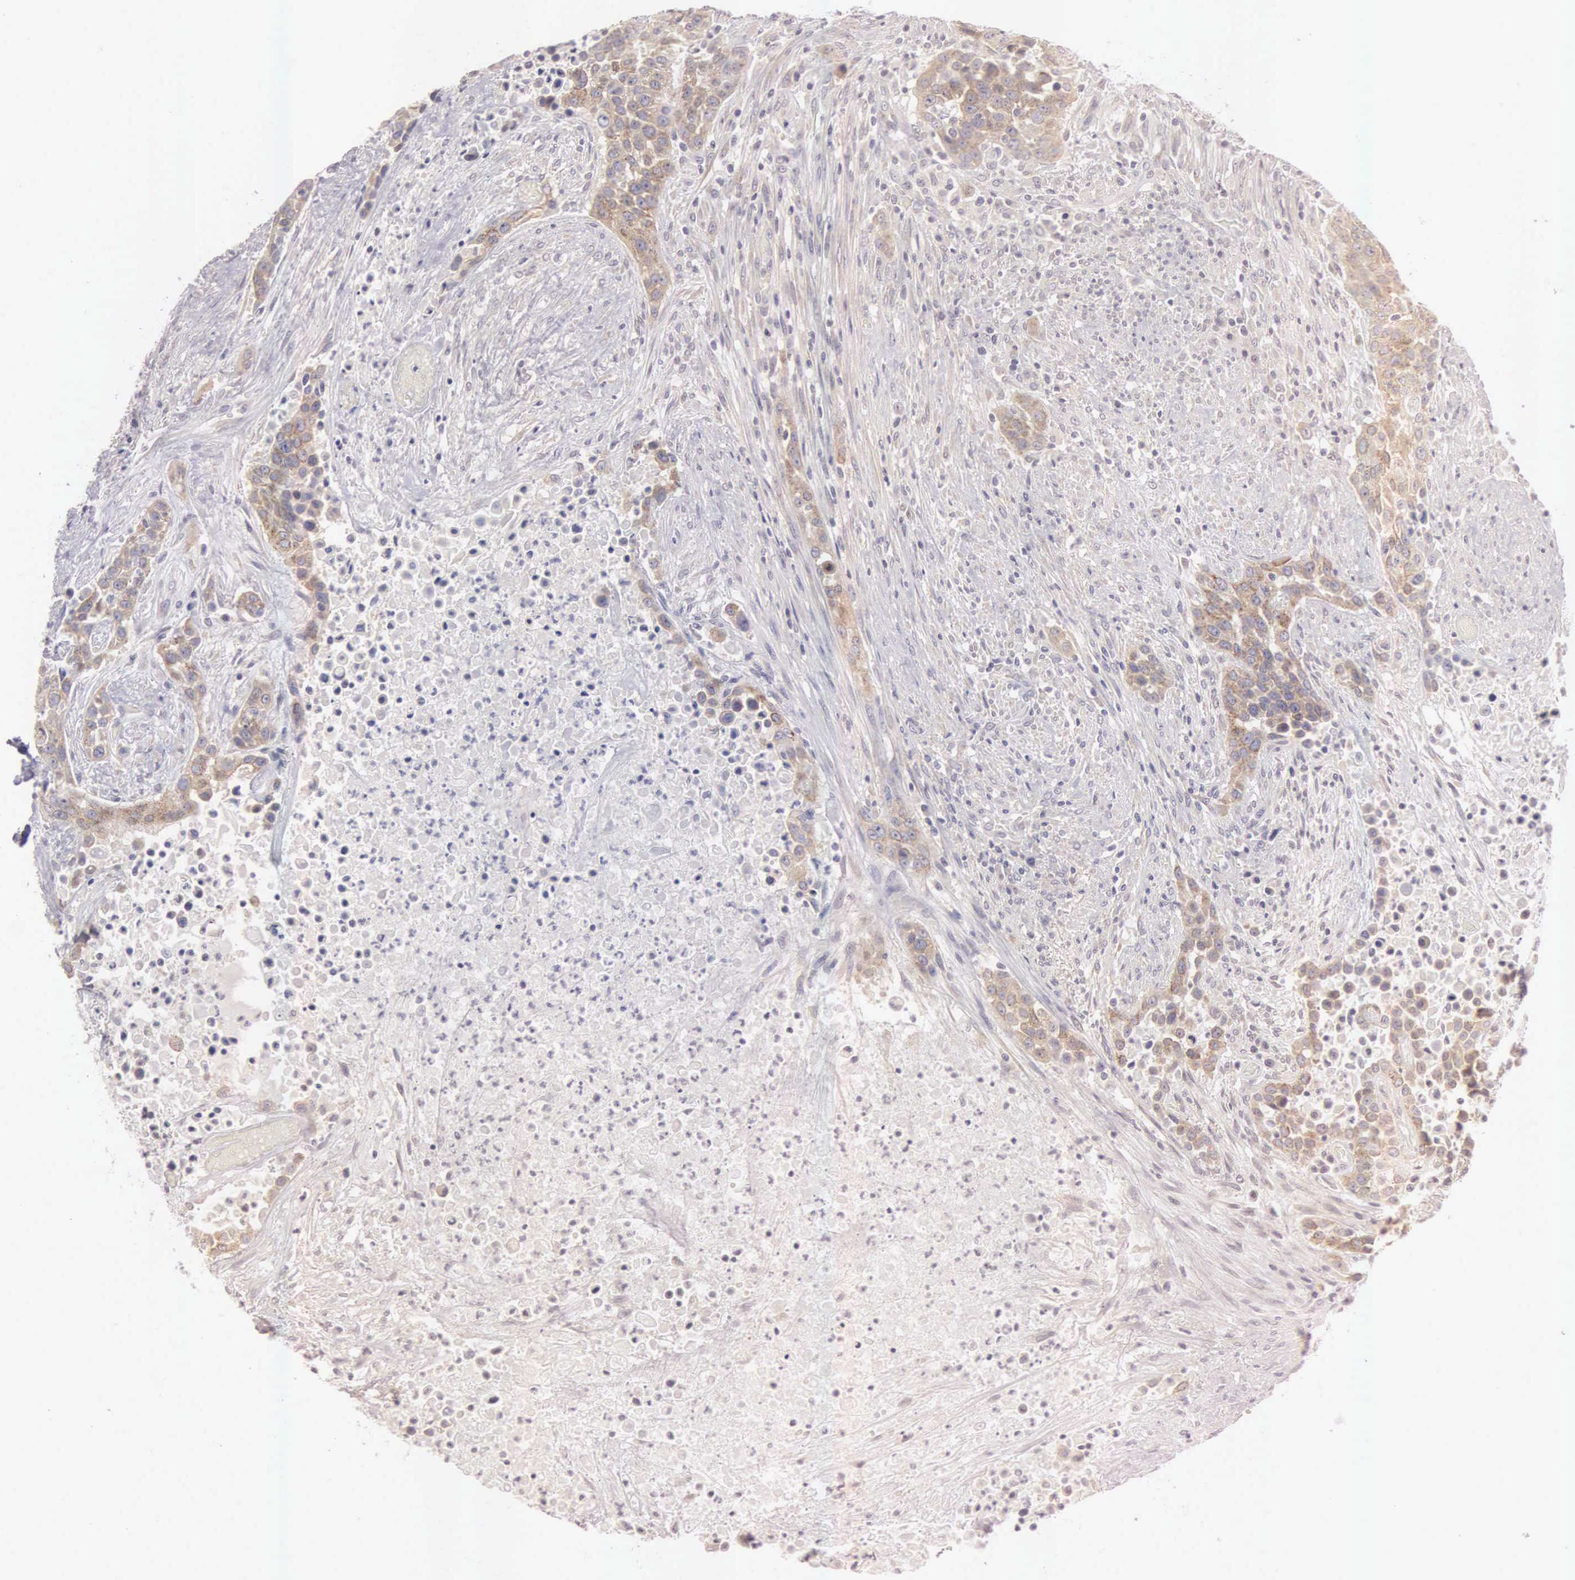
{"staining": {"intensity": "moderate", "quantity": ">75%", "location": "cytoplasmic/membranous"}, "tissue": "urothelial cancer", "cell_type": "Tumor cells", "image_type": "cancer", "snomed": [{"axis": "morphology", "description": "Urothelial carcinoma, High grade"}, {"axis": "topography", "description": "Urinary bladder"}], "caption": "Immunohistochemistry (IHC) micrograph of neoplastic tissue: human urothelial cancer stained using immunohistochemistry exhibits medium levels of moderate protein expression localized specifically in the cytoplasmic/membranous of tumor cells, appearing as a cytoplasmic/membranous brown color.", "gene": "CEP170B", "patient": {"sex": "male", "age": 74}}